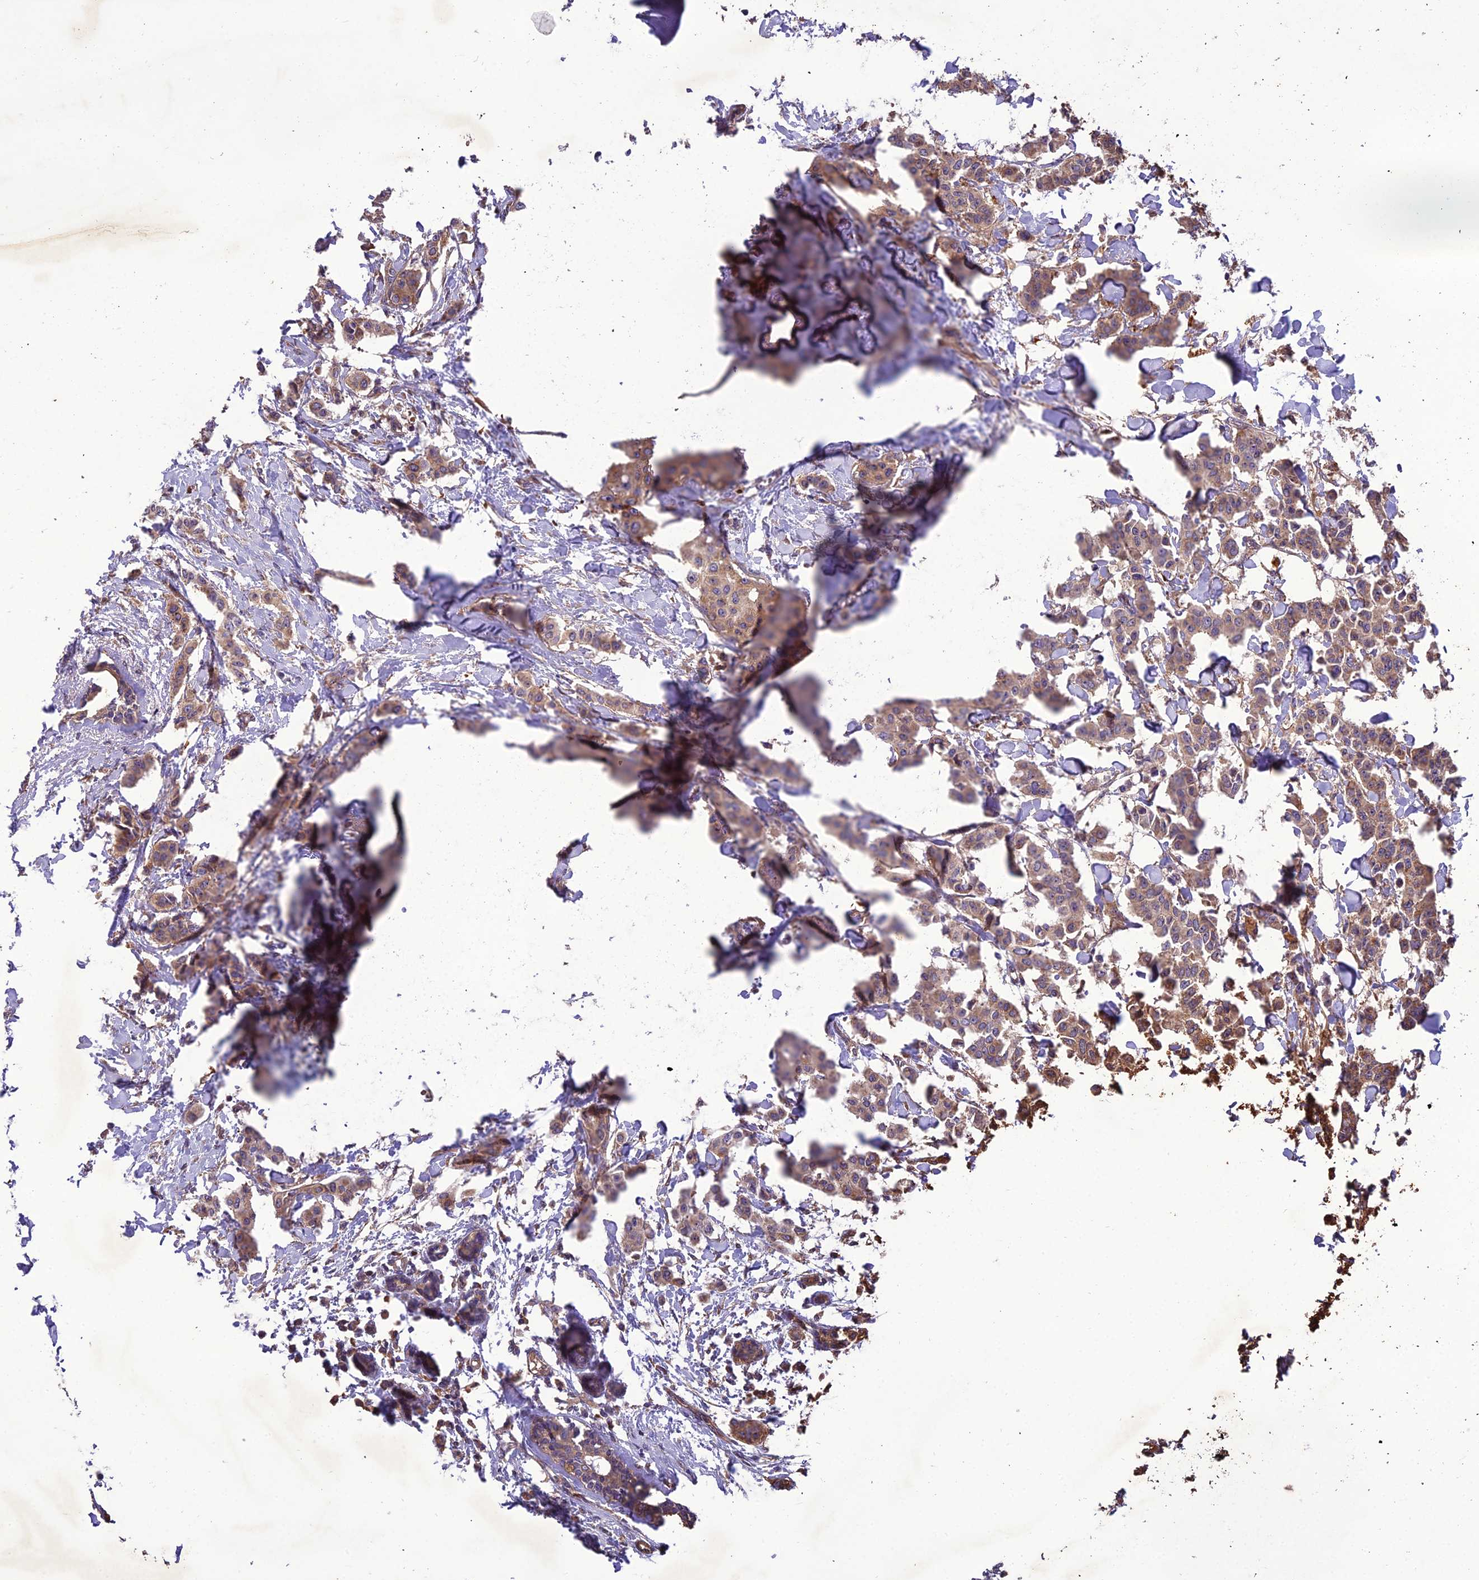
{"staining": {"intensity": "moderate", "quantity": ">75%", "location": "cytoplasmic/membranous"}, "tissue": "breast cancer", "cell_type": "Tumor cells", "image_type": "cancer", "snomed": [{"axis": "morphology", "description": "Duct carcinoma"}, {"axis": "topography", "description": "Breast"}], "caption": "A photomicrograph showing moderate cytoplasmic/membranous positivity in approximately >75% of tumor cells in intraductal carcinoma (breast), as visualized by brown immunohistochemical staining.", "gene": "CENPL", "patient": {"sex": "female", "age": 40}}